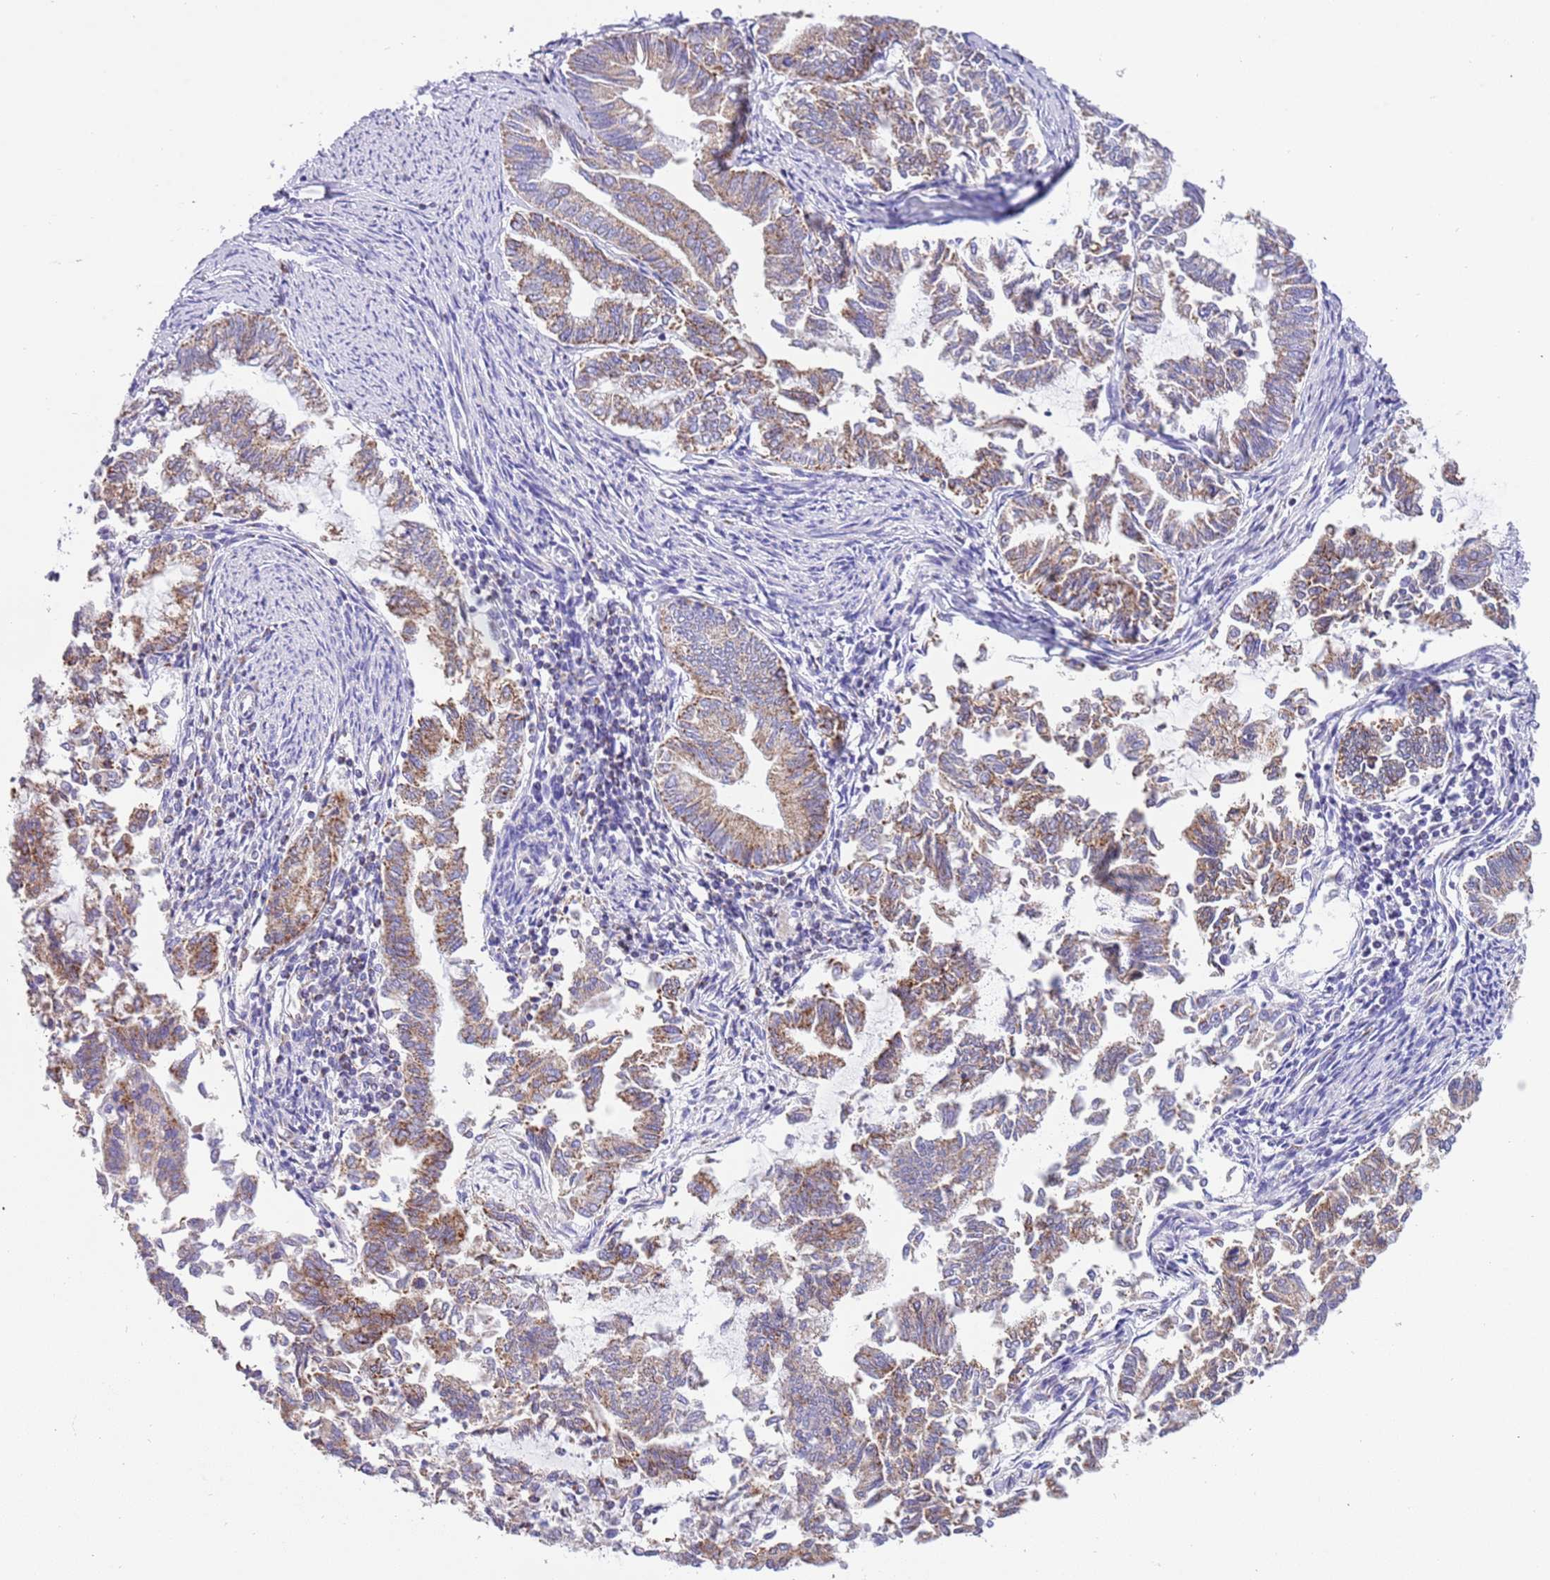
{"staining": {"intensity": "moderate", "quantity": ">75%", "location": "cytoplasmic/membranous"}, "tissue": "endometrial cancer", "cell_type": "Tumor cells", "image_type": "cancer", "snomed": [{"axis": "morphology", "description": "Adenocarcinoma, NOS"}, {"axis": "topography", "description": "Endometrium"}], "caption": "Tumor cells show medium levels of moderate cytoplasmic/membranous expression in about >75% of cells in endometrial cancer.", "gene": "SUCLG2", "patient": {"sex": "female", "age": 79}}